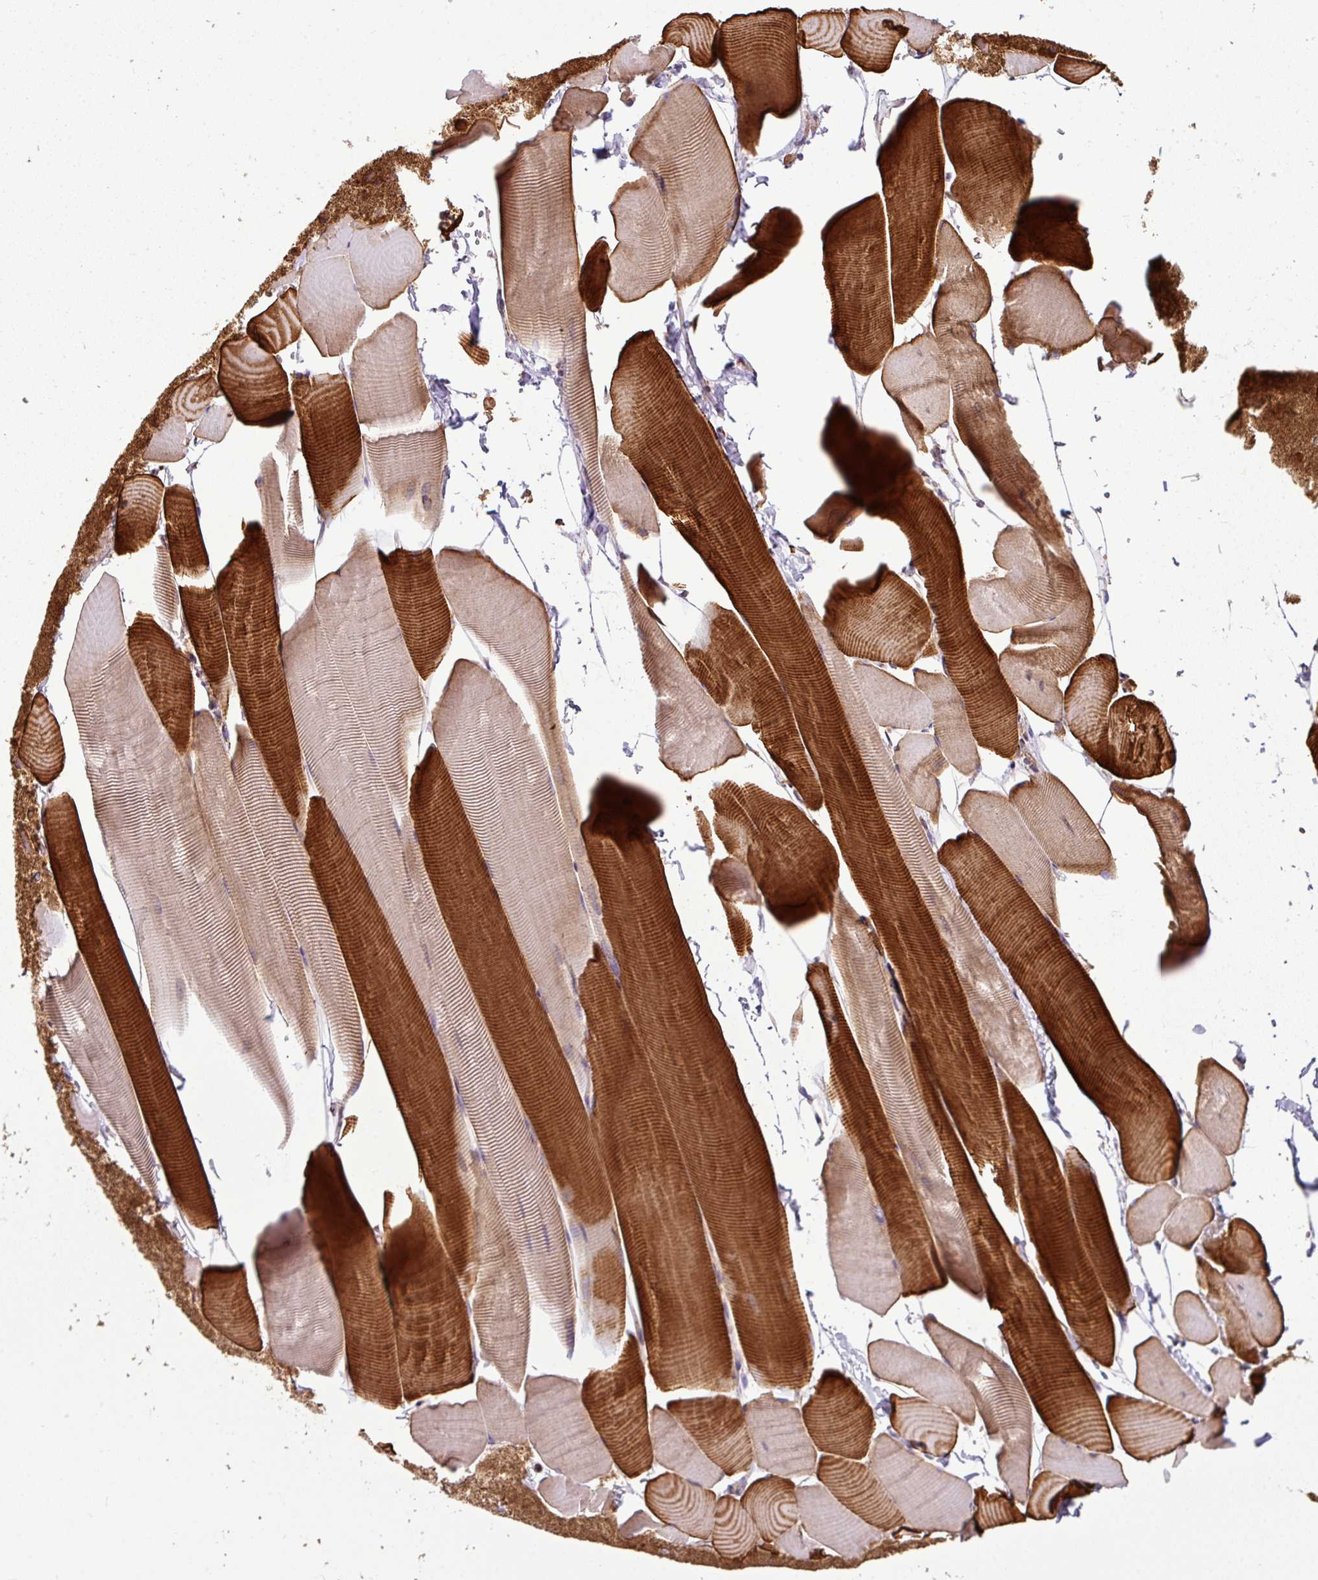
{"staining": {"intensity": "strong", "quantity": "25%-75%", "location": "cytoplasmic/membranous"}, "tissue": "skeletal muscle", "cell_type": "Myocytes", "image_type": "normal", "snomed": [{"axis": "morphology", "description": "Normal tissue, NOS"}, {"axis": "topography", "description": "Skeletal muscle"}], "caption": "DAB immunohistochemical staining of unremarkable human skeletal muscle exhibits strong cytoplasmic/membranous protein expression in approximately 25%-75% of myocytes.", "gene": "PRELID3B", "patient": {"sex": "male", "age": 25}}